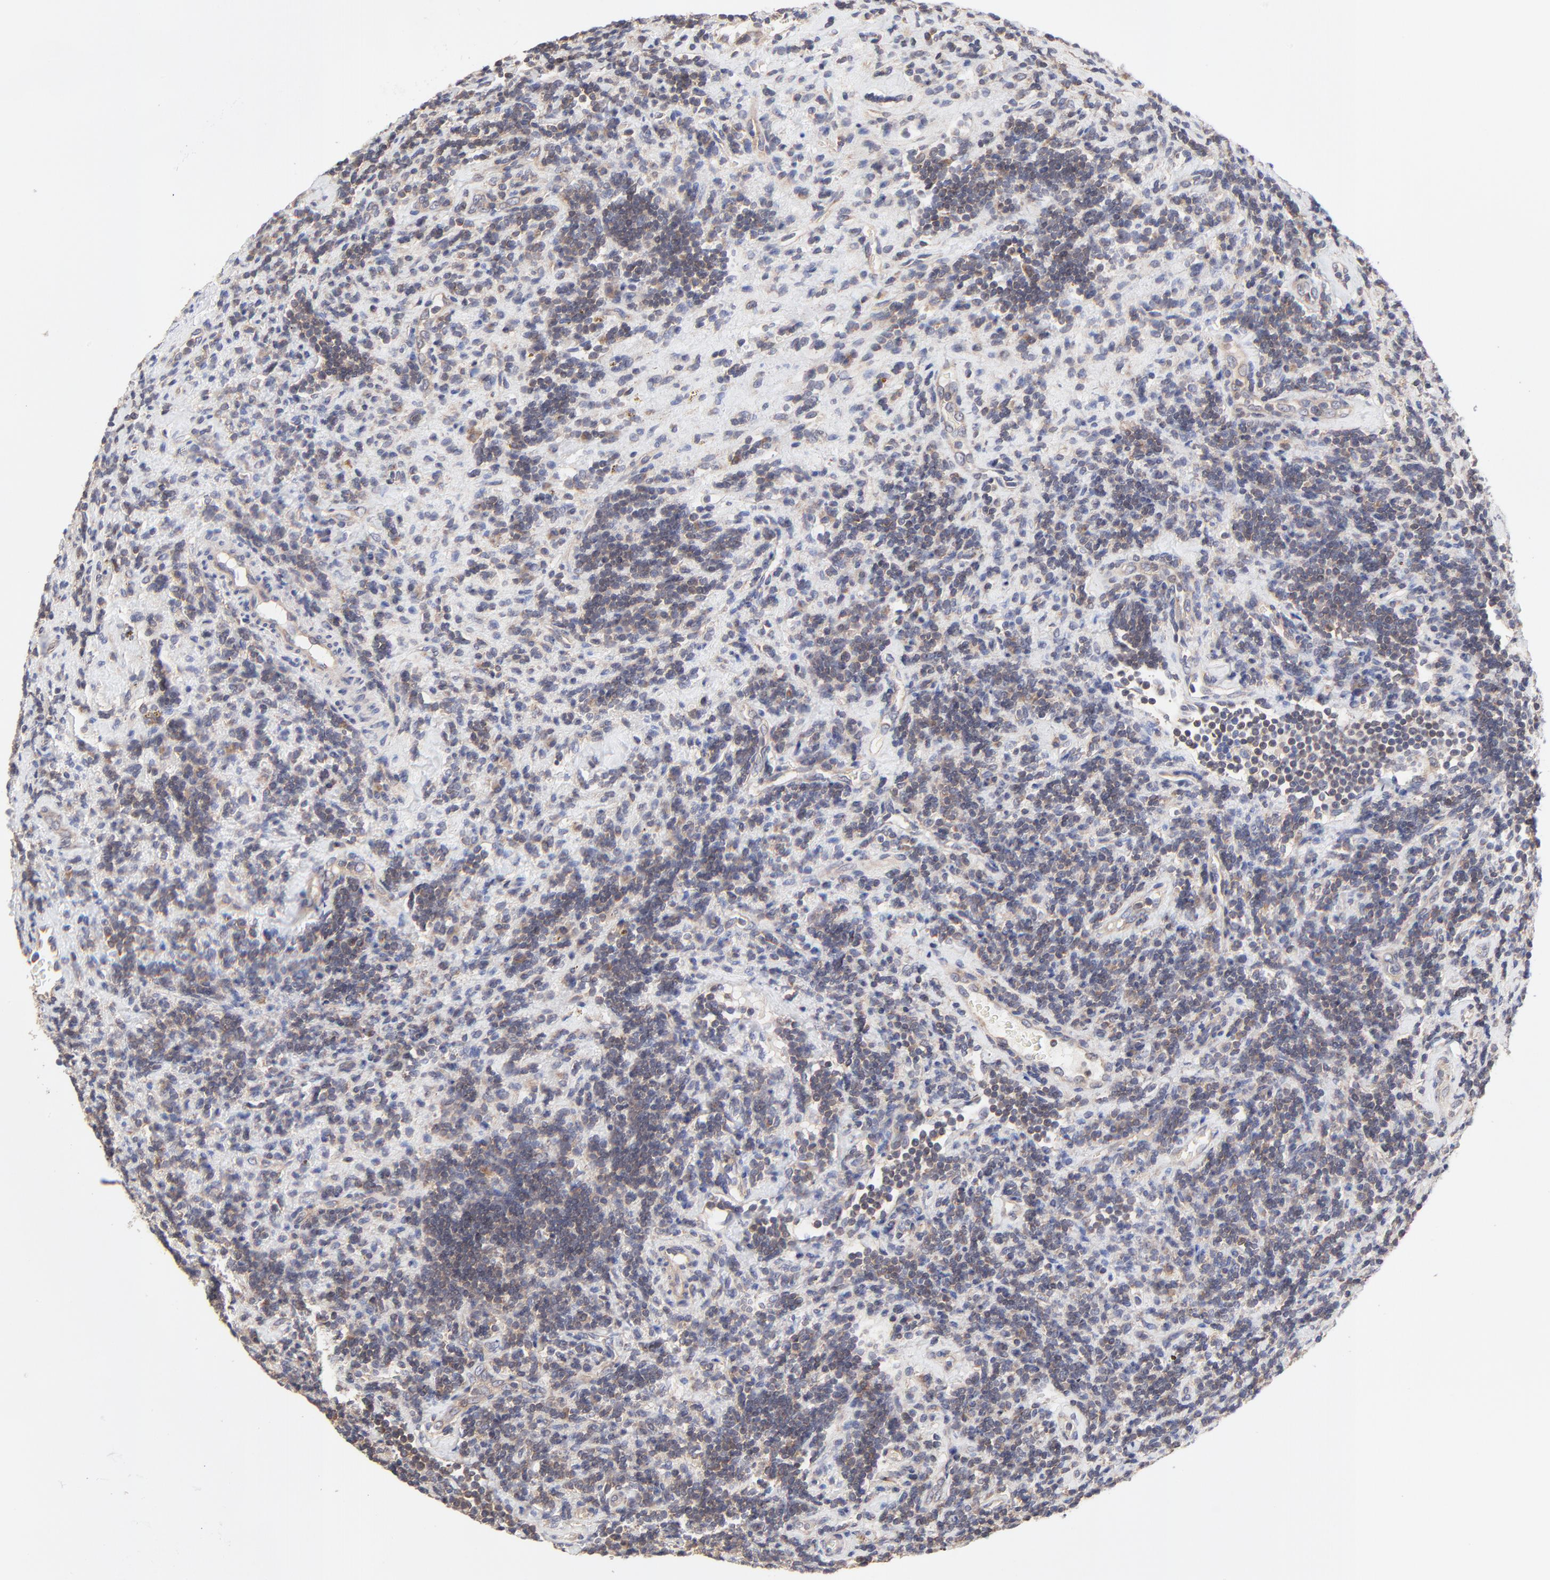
{"staining": {"intensity": "moderate", "quantity": "<25%", "location": "cytoplasmic/membranous"}, "tissue": "lymphoma", "cell_type": "Tumor cells", "image_type": "cancer", "snomed": [{"axis": "morphology", "description": "Malignant lymphoma, non-Hodgkin's type, Low grade"}, {"axis": "topography", "description": "Lymph node"}], "caption": "Immunohistochemistry photomicrograph of lymphoma stained for a protein (brown), which exhibits low levels of moderate cytoplasmic/membranous positivity in approximately <25% of tumor cells.", "gene": "PCMT1", "patient": {"sex": "male", "age": 70}}